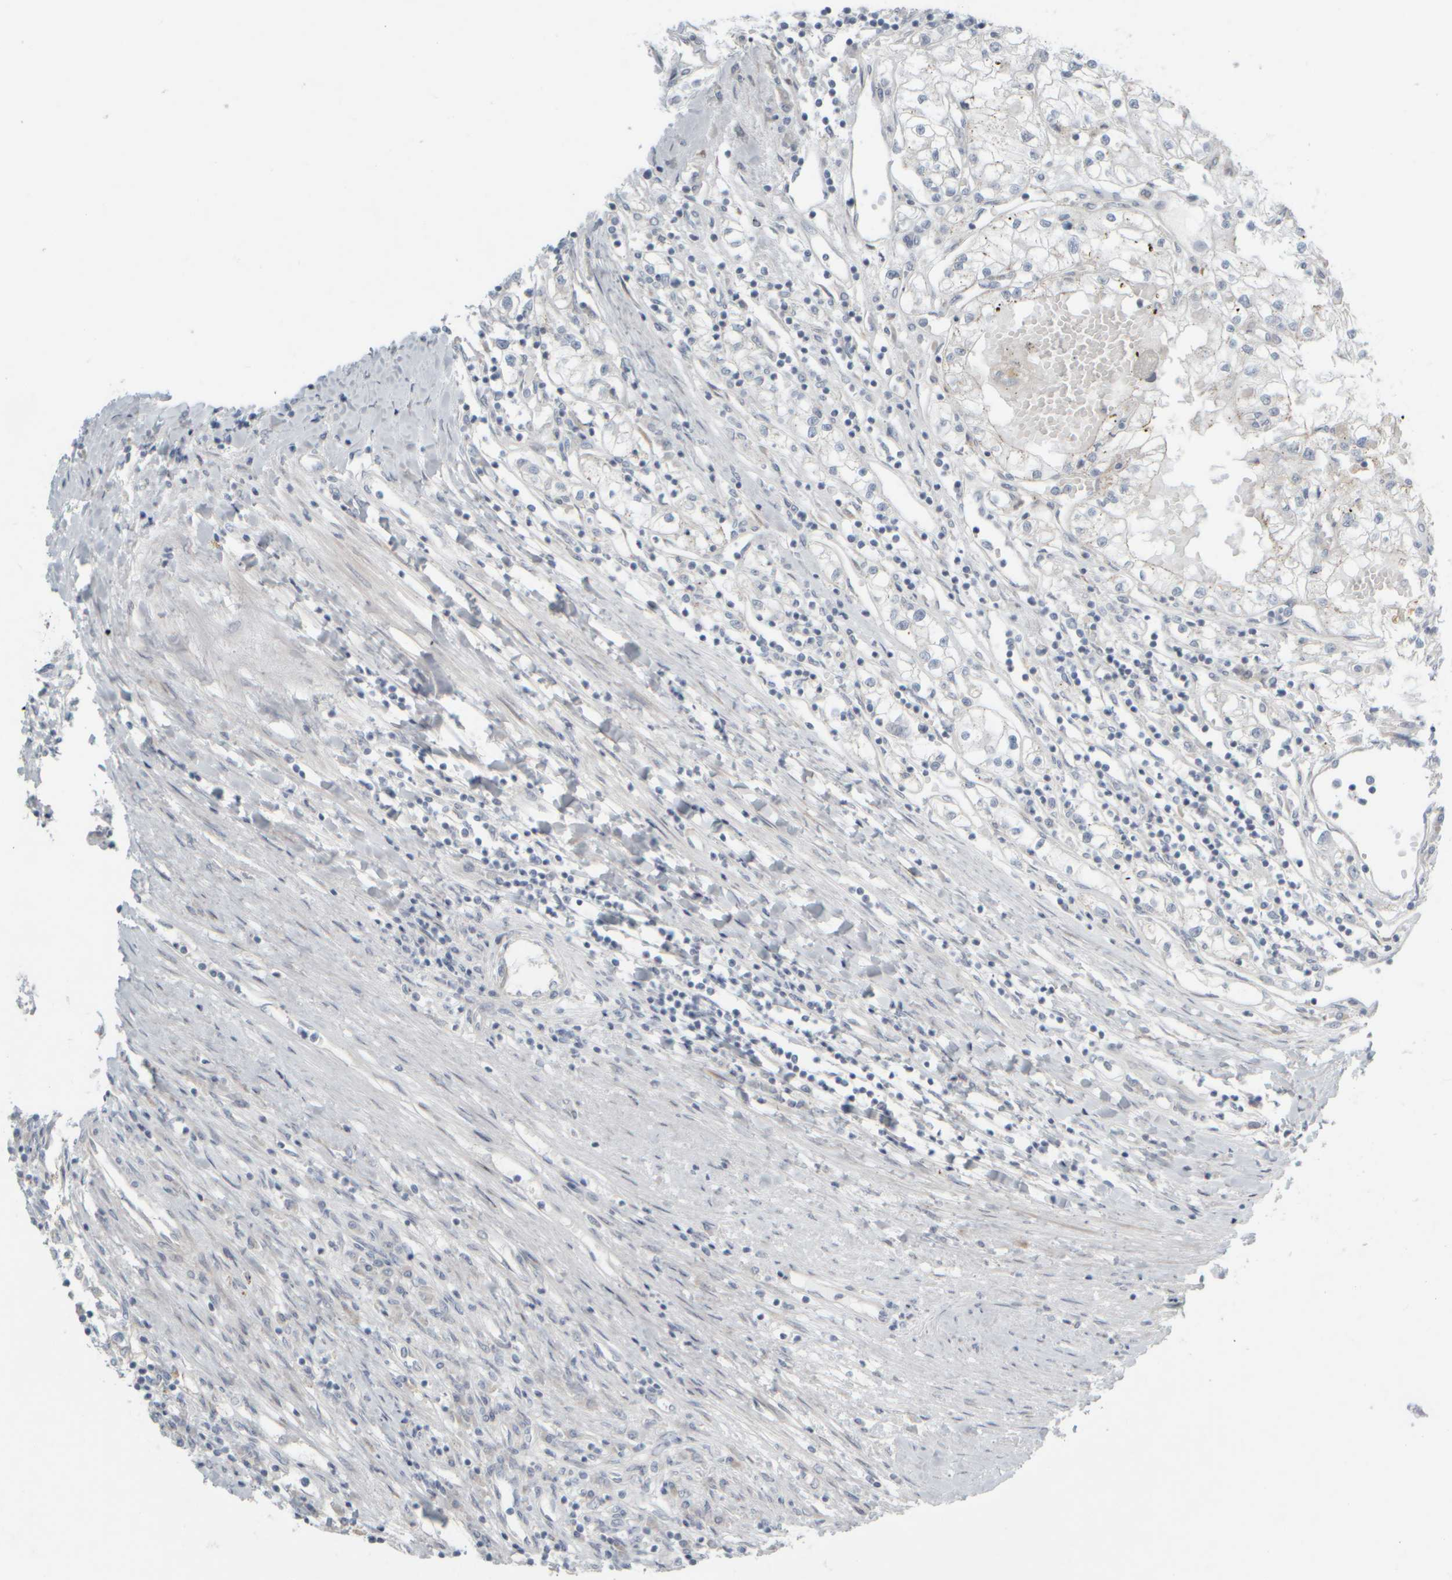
{"staining": {"intensity": "negative", "quantity": "none", "location": "none"}, "tissue": "renal cancer", "cell_type": "Tumor cells", "image_type": "cancer", "snomed": [{"axis": "morphology", "description": "Adenocarcinoma, NOS"}, {"axis": "topography", "description": "Kidney"}], "caption": "Human renal cancer stained for a protein using immunohistochemistry (IHC) reveals no expression in tumor cells.", "gene": "HGS", "patient": {"sex": "male", "age": 68}}